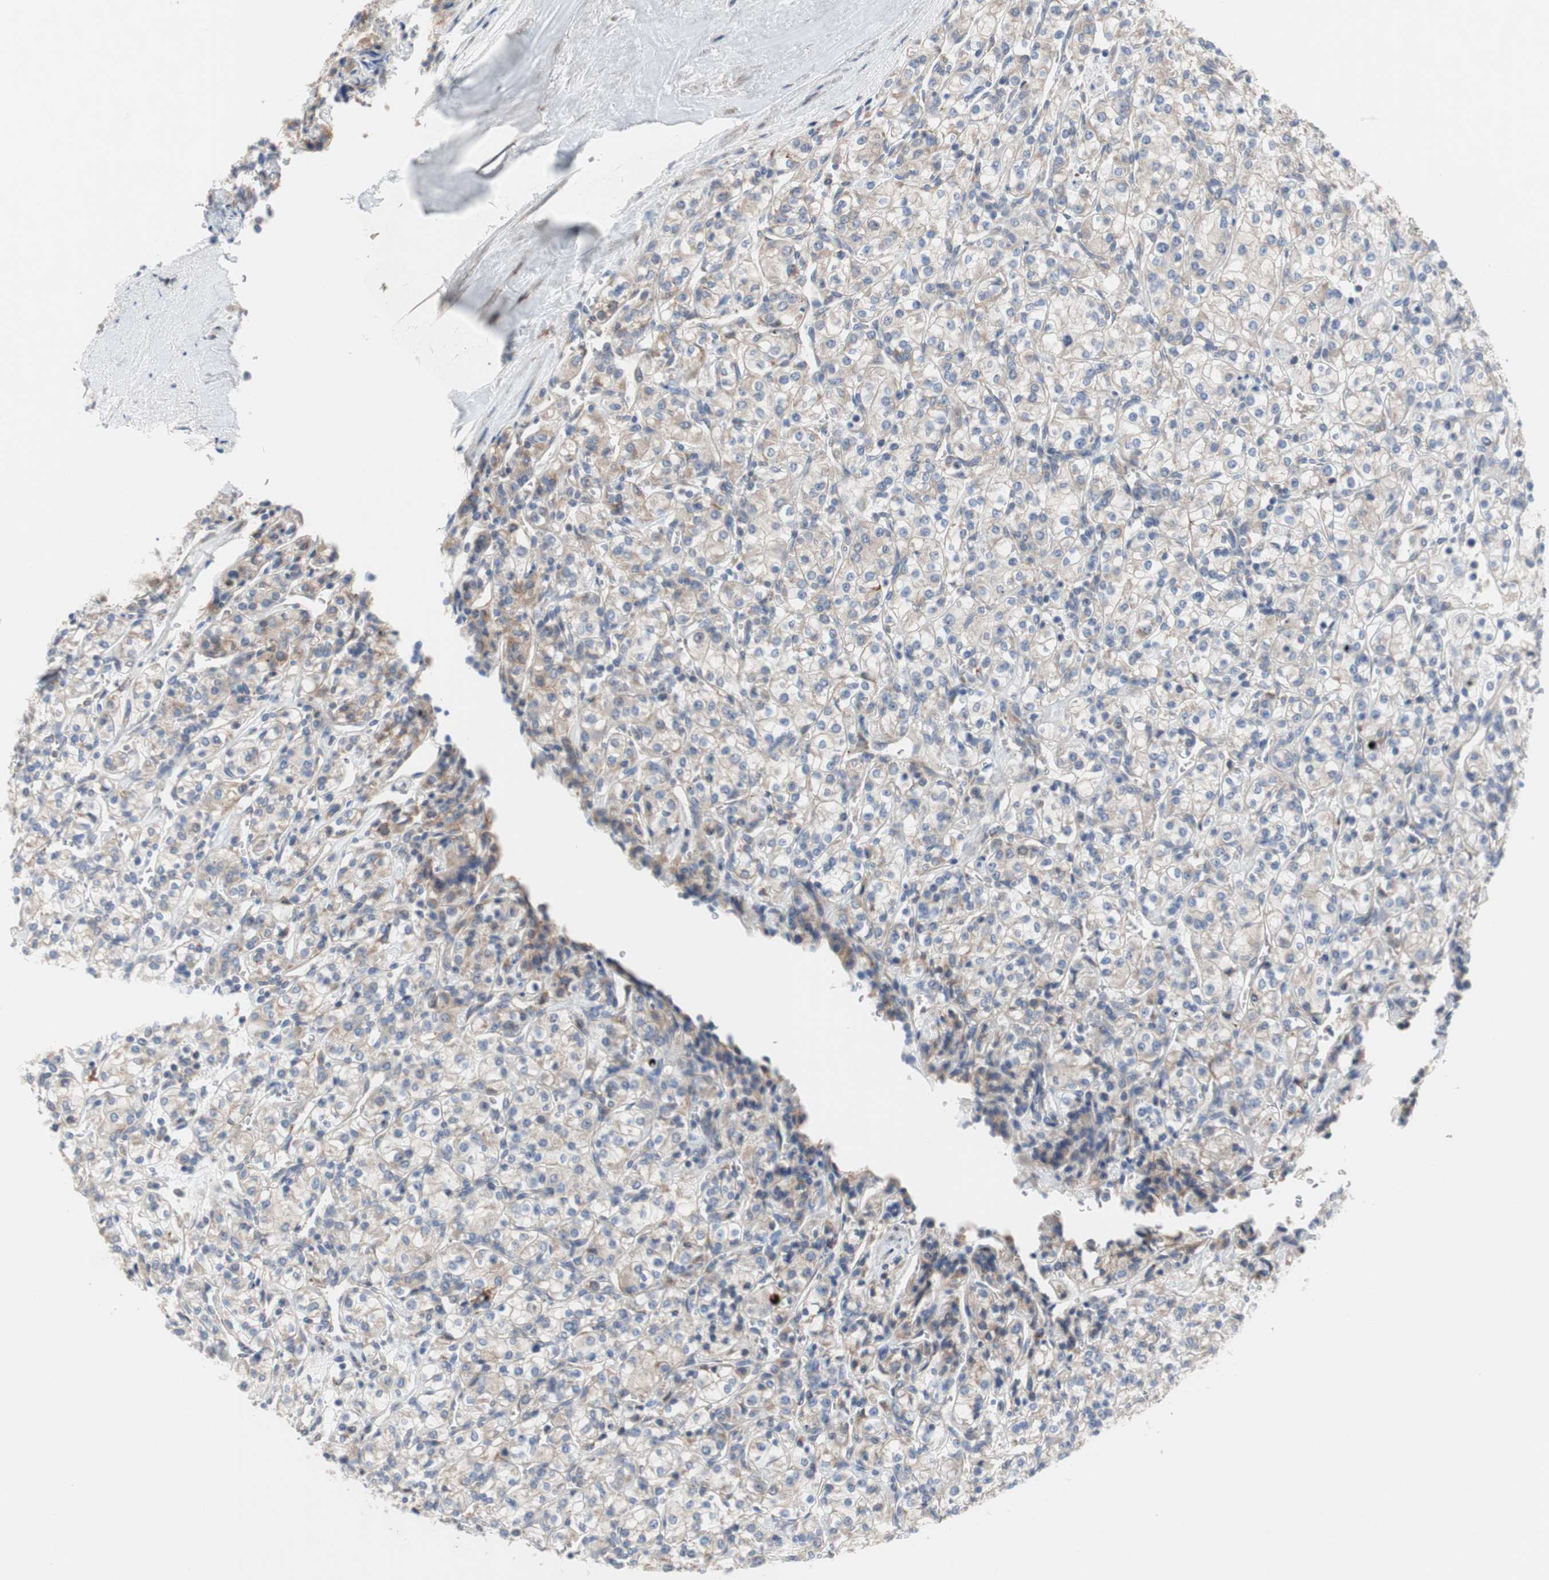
{"staining": {"intensity": "weak", "quantity": "25%-75%", "location": "cytoplasmic/membranous"}, "tissue": "renal cancer", "cell_type": "Tumor cells", "image_type": "cancer", "snomed": [{"axis": "morphology", "description": "Adenocarcinoma, NOS"}, {"axis": "topography", "description": "Kidney"}], "caption": "Approximately 25%-75% of tumor cells in human renal cancer (adenocarcinoma) exhibit weak cytoplasmic/membranous protein expression as visualized by brown immunohistochemical staining.", "gene": "TTC14", "patient": {"sex": "male", "age": 77}}